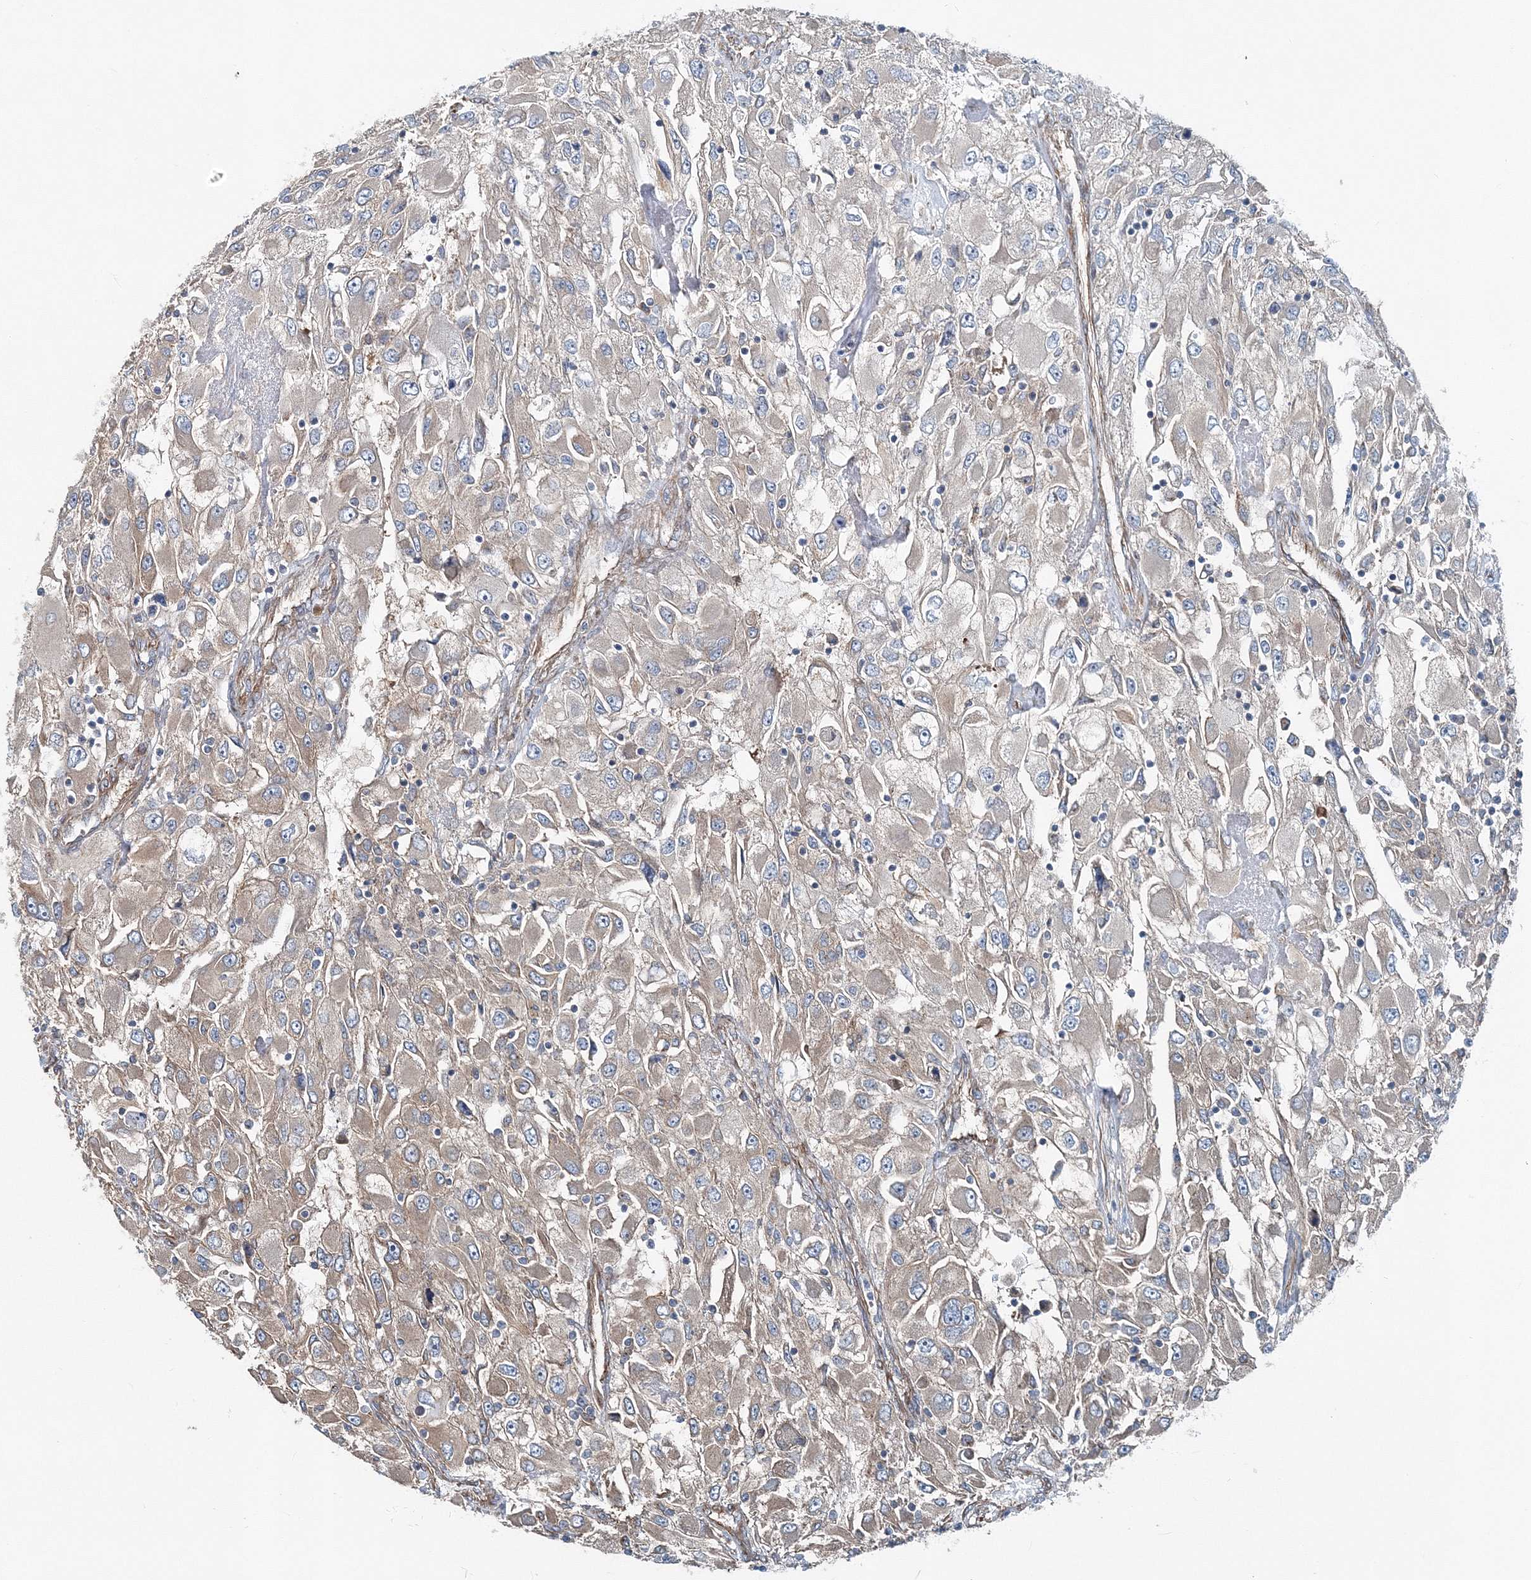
{"staining": {"intensity": "weak", "quantity": "25%-75%", "location": "cytoplasmic/membranous"}, "tissue": "renal cancer", "cell_type": "Tumor cells", "image_type": "cancer", "snomed": [{"axis": "morphology", "description": "Adenocarcinoma, NOS"}, {"axis": "topography", "description": "Kidney"}], "caption": "Weak cytoplasmic/membranous positivity is identified in about 25%-75% of tumor cells in renal cancer.", "gene": "MPHOSPH9", "patient": {"sex": "female", "age": 52}}